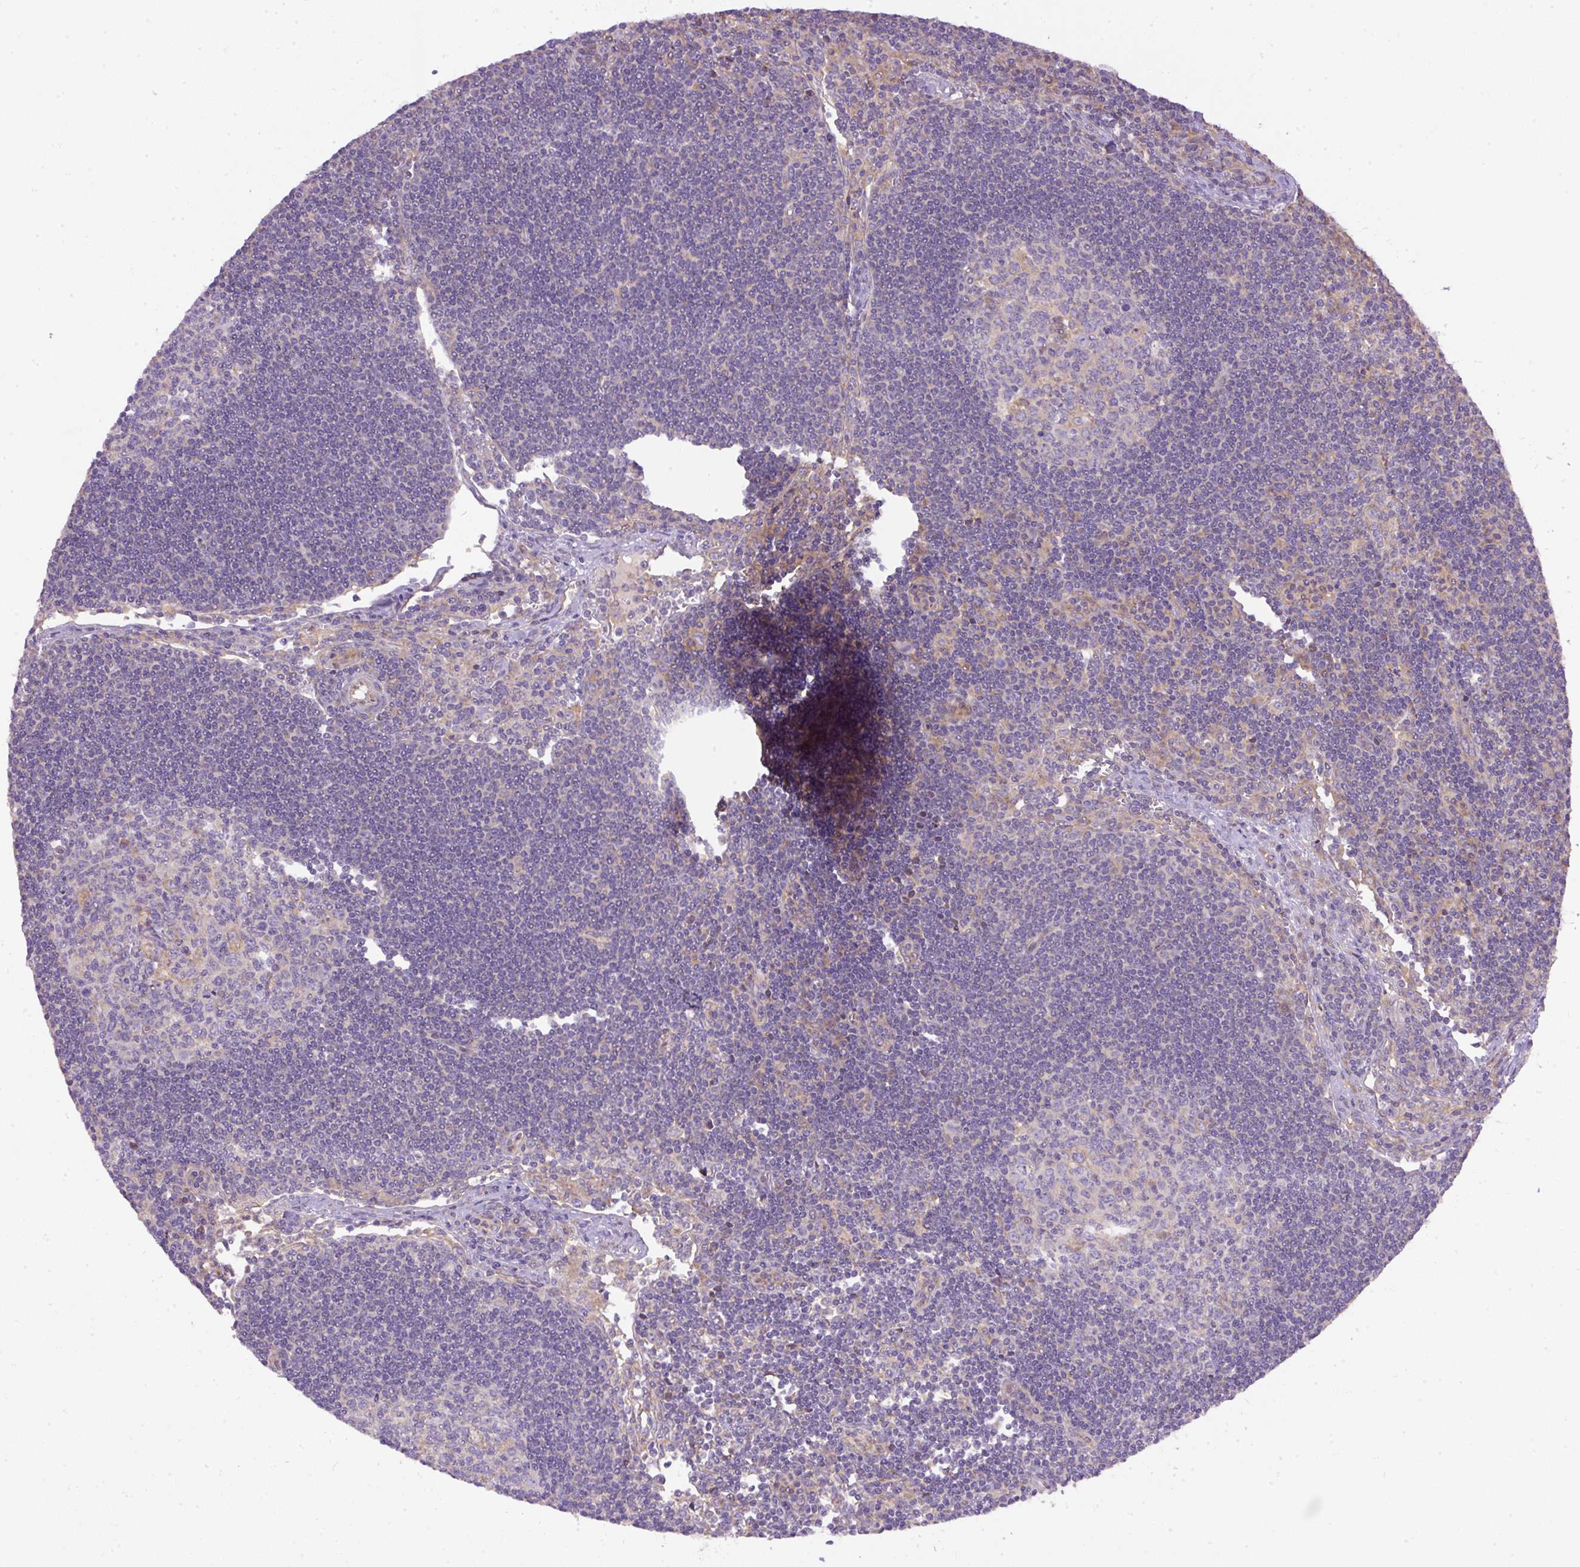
{"staining": {"intensity": "negative", "quantity": "none", "location": "none"}, "tissue": "lymph node", "cell_type": "Germinal center cells", "image_type": "normal", "snomed": [{"axis": "morphology", "description": "Normal tissue, NOS"}, {"axis": "topography", "description": "Lymph node"}], "caption": "This image is of unremarkable lymph node stained with immunohistochemistry (IHC) to label a protein in brown with the nuclei are counter-stained blue. There is no staining in germinal center cells.", "gene": "DAPK1", "patient": {"sex": "female", "age": 29}}